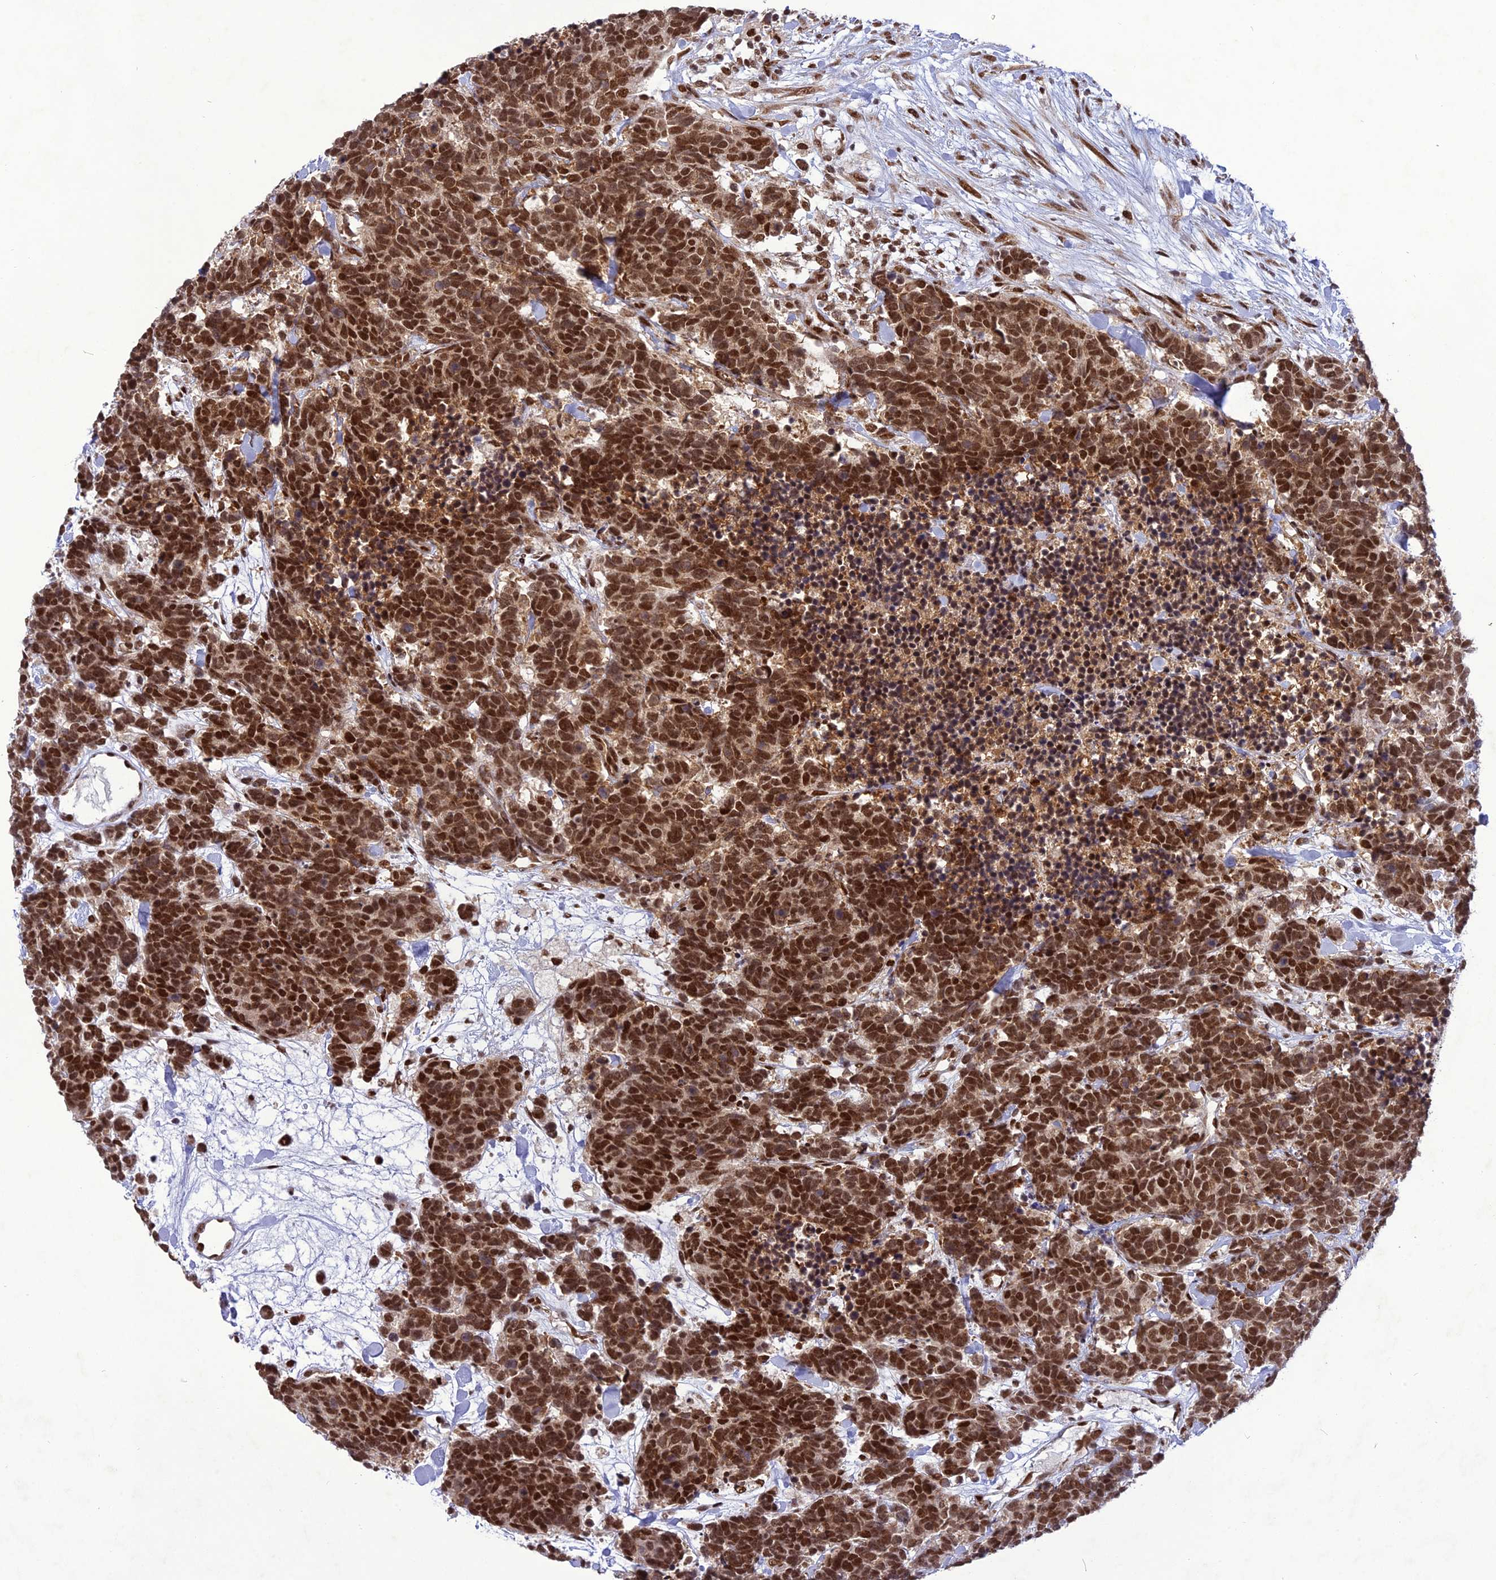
{"staining": {"intensity": "strong", "quantity": ">75%", "location": "nuclear"}, "tissue": "carcinoid", "cell_type": "Tumor cells", "image_type": "cancer", "snomed": [{"axis": "morphology", "description": "Carcinoma, NOS"}, {"axis": "morphology", "description": "Carcinoid, malignant, NOS"}, {"axis": "topography", "description": "Prostate"}], "caption": "The image shows immunohistochemical staining of carcinoma. There is strong nuclear positivity is identified in approximately >75% of tumor cells.", "gene": "DDX1", "patient": {"sex": "male", "age": 57}}